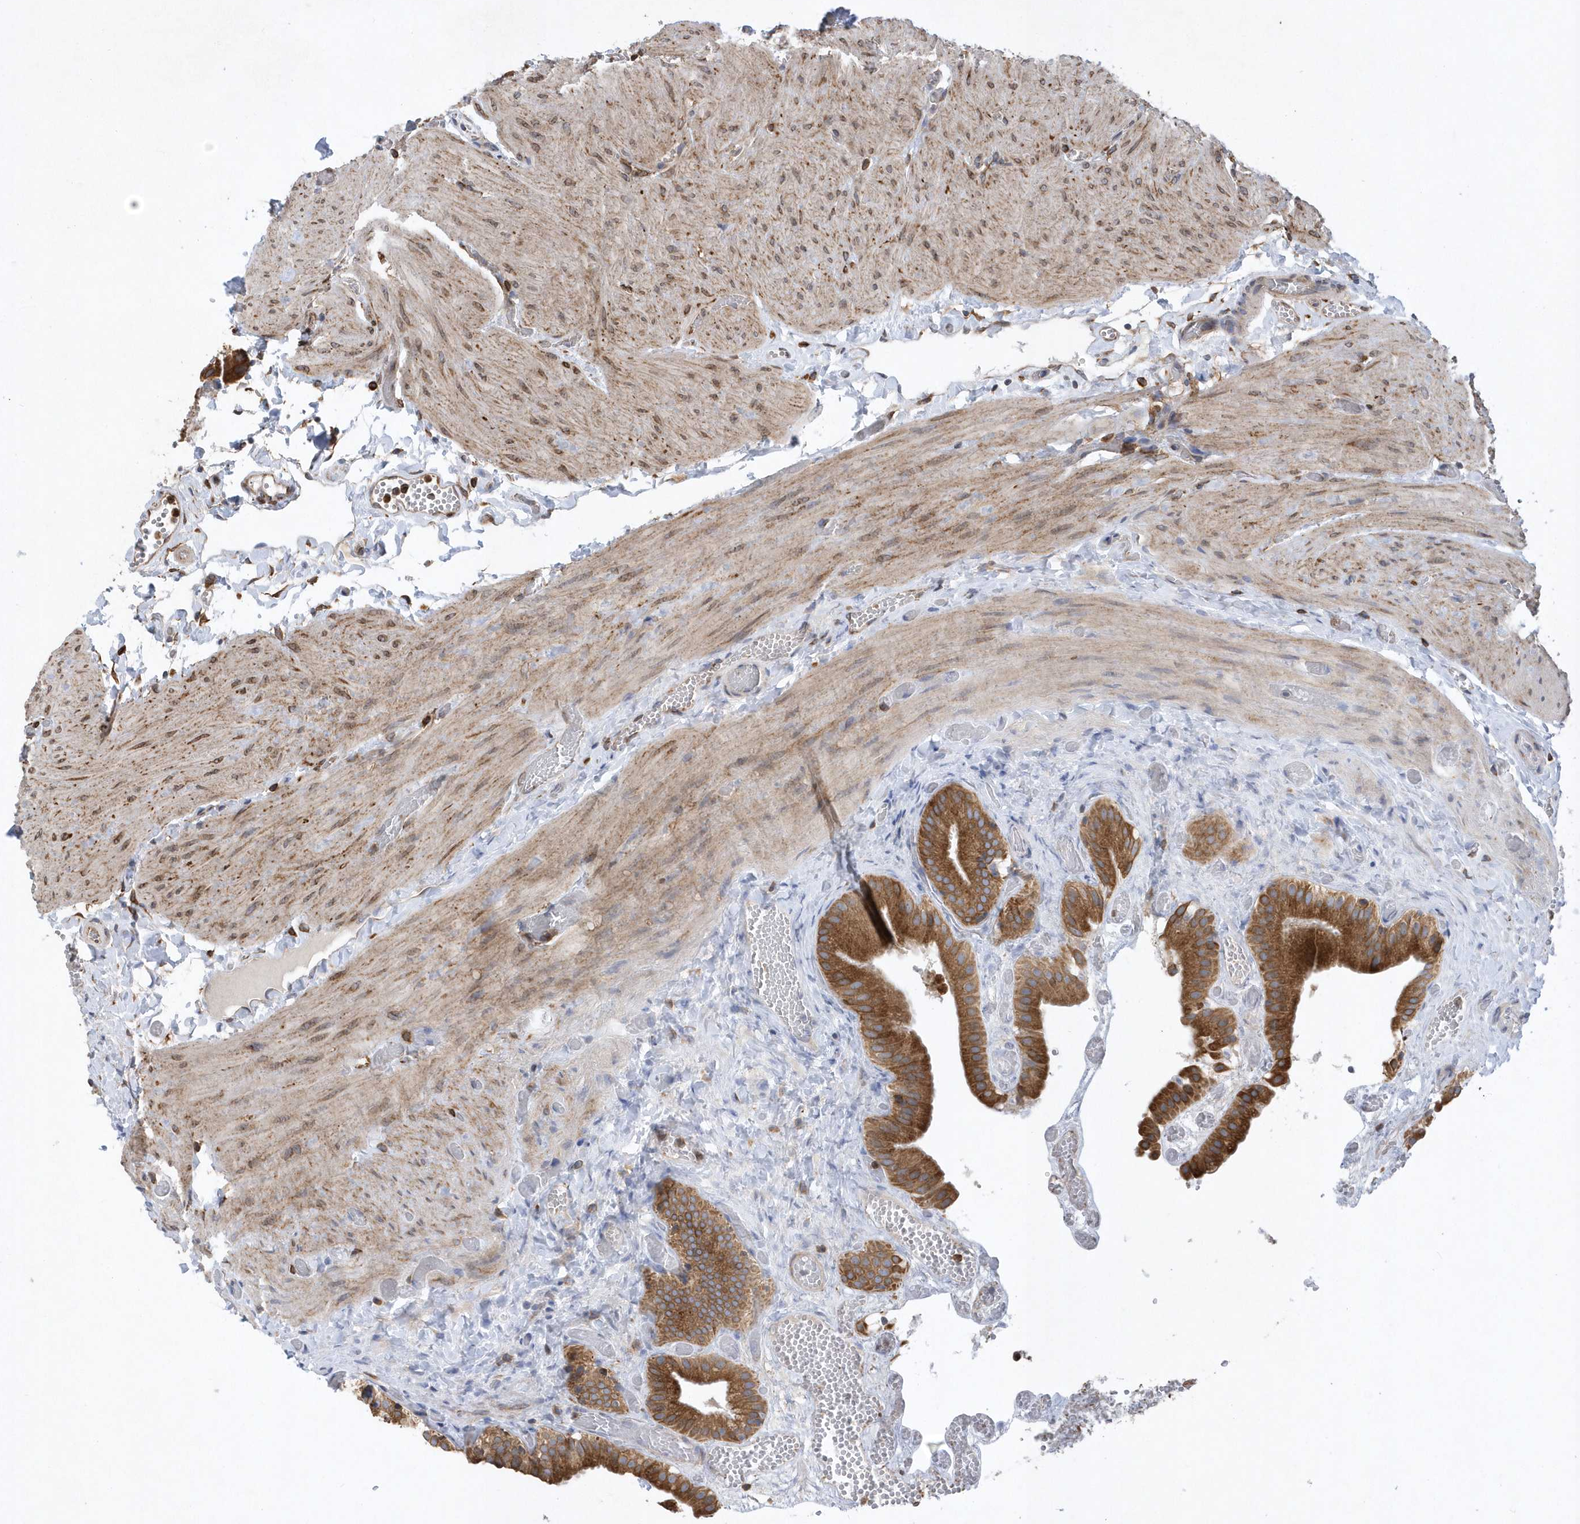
{"staining": {"intensity": "strong", "quantity": ">75%", "location": "cytoplasmic/membranous"}, "tissue": "gallbladder", "cell_type": "Glandular cells", "image_type": "normal", "snomed": [{"axis": "morphology", "description": "Normal tissue, NOS"}, {"axis": "topography", "description": "Gallbladder"}], "caption": "Normal gallbladder displays strong cytoplasmic/membranous staining in approximately >75% of glandular cells, visualized by immunohistochemistry. Nuclei are stained in blue.", "gene": "VAMP7", "patient": {"sex": "female", "age": 64}}